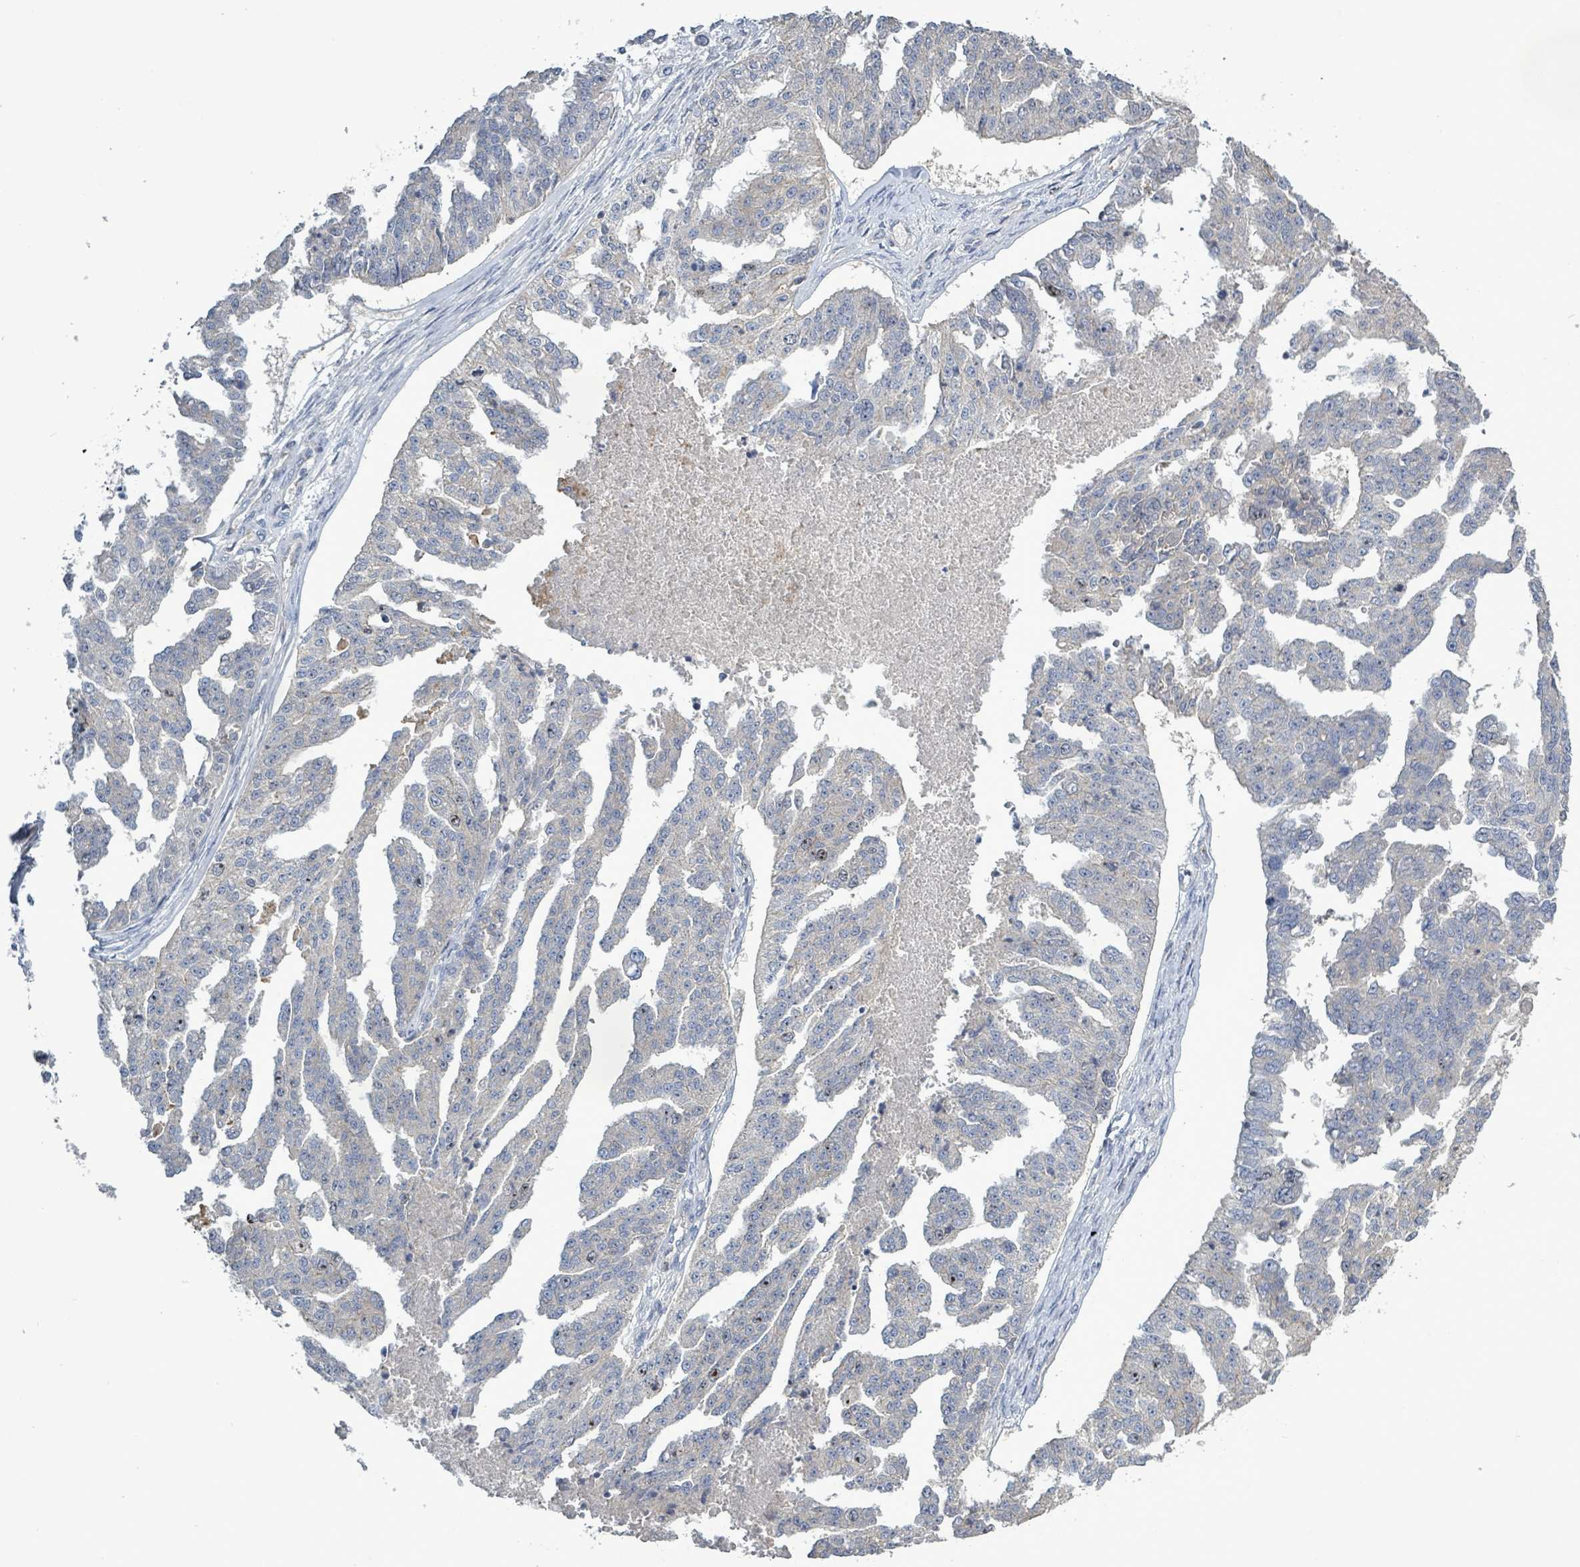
{"staining": {"intensity": "negative", "quantity": "none", "location": "none"}, "tissue": "ovarian cancer", "cell_type": "Tumor cells", "image_type": "cancer", "snomed": [{"axis": "morphology", "description": "Cystadenocarcinoma, serous, NOS"}, {"axis": "topography", "description": "Ovary"}], "caption": "Immunohistochemistry histopathology image of serous cystadenocarcinoma (ovarian) stained for a protein (brown), which displays no staining in tumor cells.", "gene": "KRAS", "patient": {"sex": "female", "age": 58}}